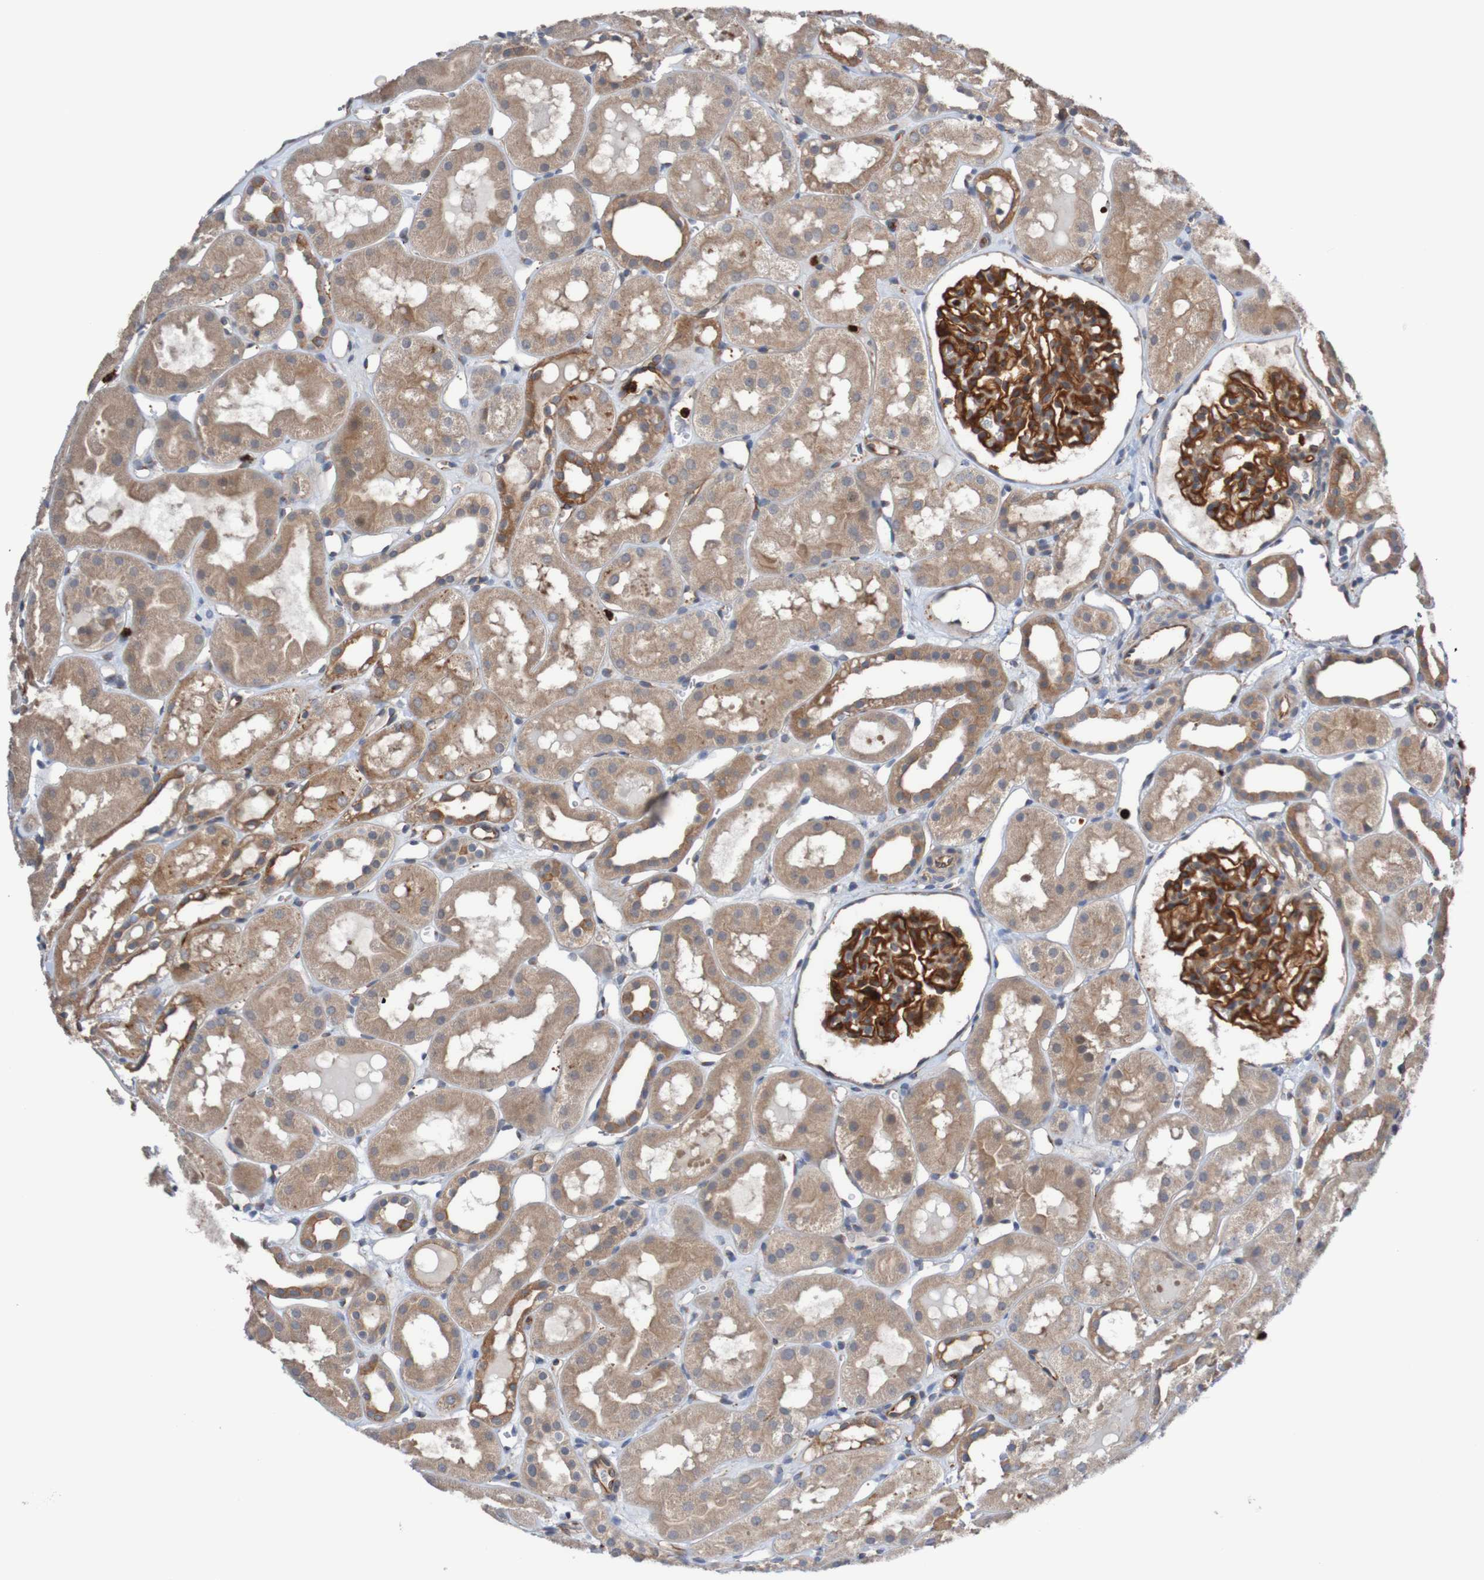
{"staining": {"intensity": "strong", "quantity": ">75%", "location": "cytoplasmic/membranous"}, "tissue": "kidney", "cell_type": "Cells in glomeruli", "image_type": "normal", "snomed": [{"axis": "morphology", "description": "Normal tissue, NOS"}, {"axis": "topography", "description": "Kidney"}, {"axis": "topography", "description": "Urinary bladder"}], "caption": "Protein expression by immunohistochemistry demonstrates strong cytoplasmic/membranous expression in approximately >75% of cells in glomeruli in normal kidney.", "gene": "ST8SIA6", "patient": {"sex": "male", "age": 16}}